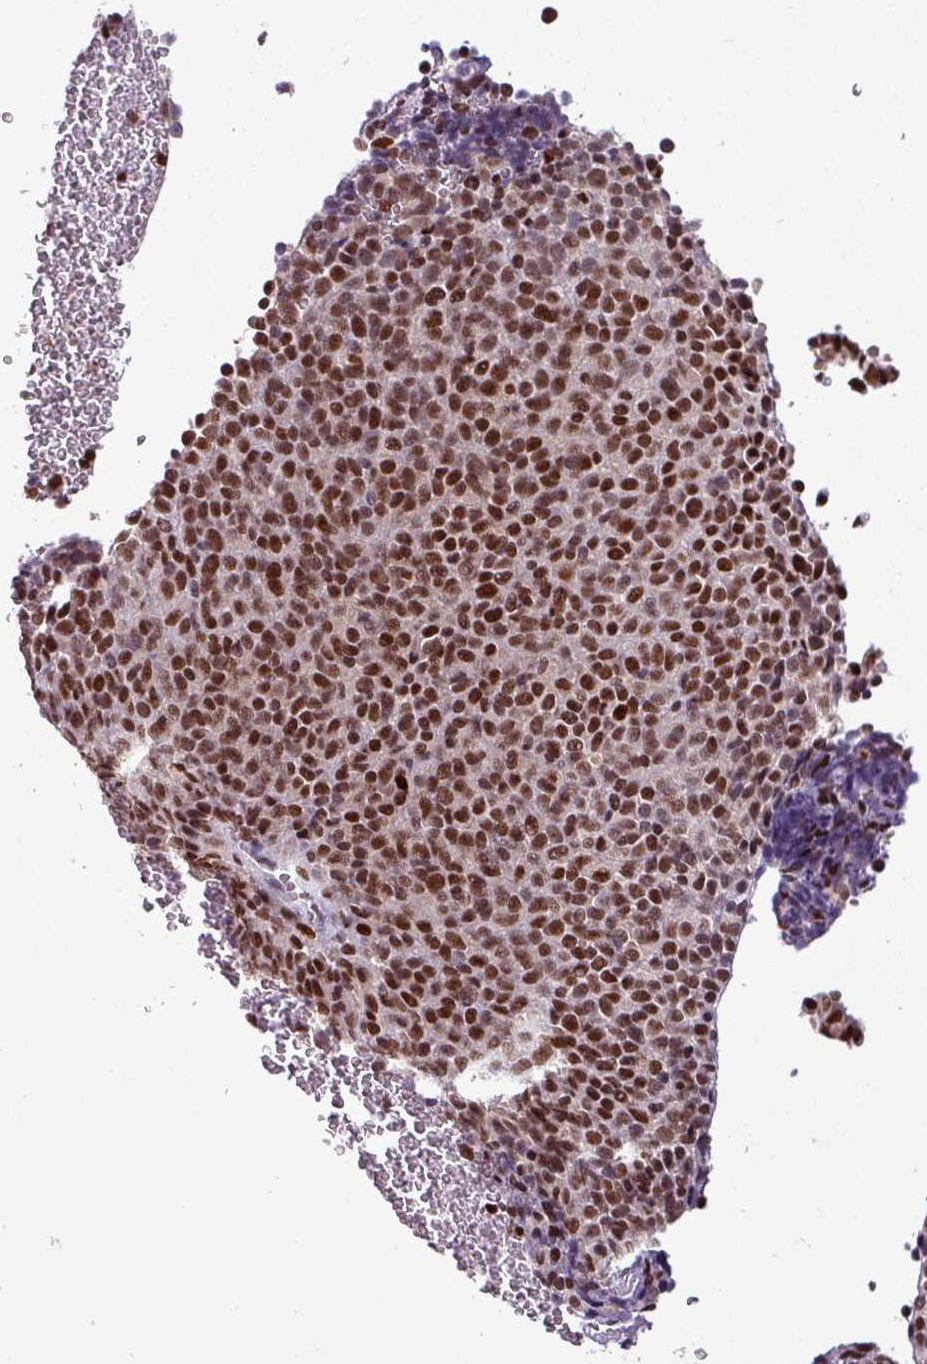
{"staining": {"intensity": "strong", "quantity": ">75%", "location": "nuclear"}, "tissue": "melanoma", "cell_type": "Tumor cells", "image_type": "cancer", "snomed": [{"axis": "morphology", "description": "Malignant melanoma, Metastatic site"}, {"axis": "topography", "description": "Brain"}], "caption": "Tumor cells display high levels of strong nuclear expression in approximately >75% of cells in human malignant melanoma (metastatic site).", "gene": "IRF2BPL", "patient": {"sex": "female", "age": 56}}